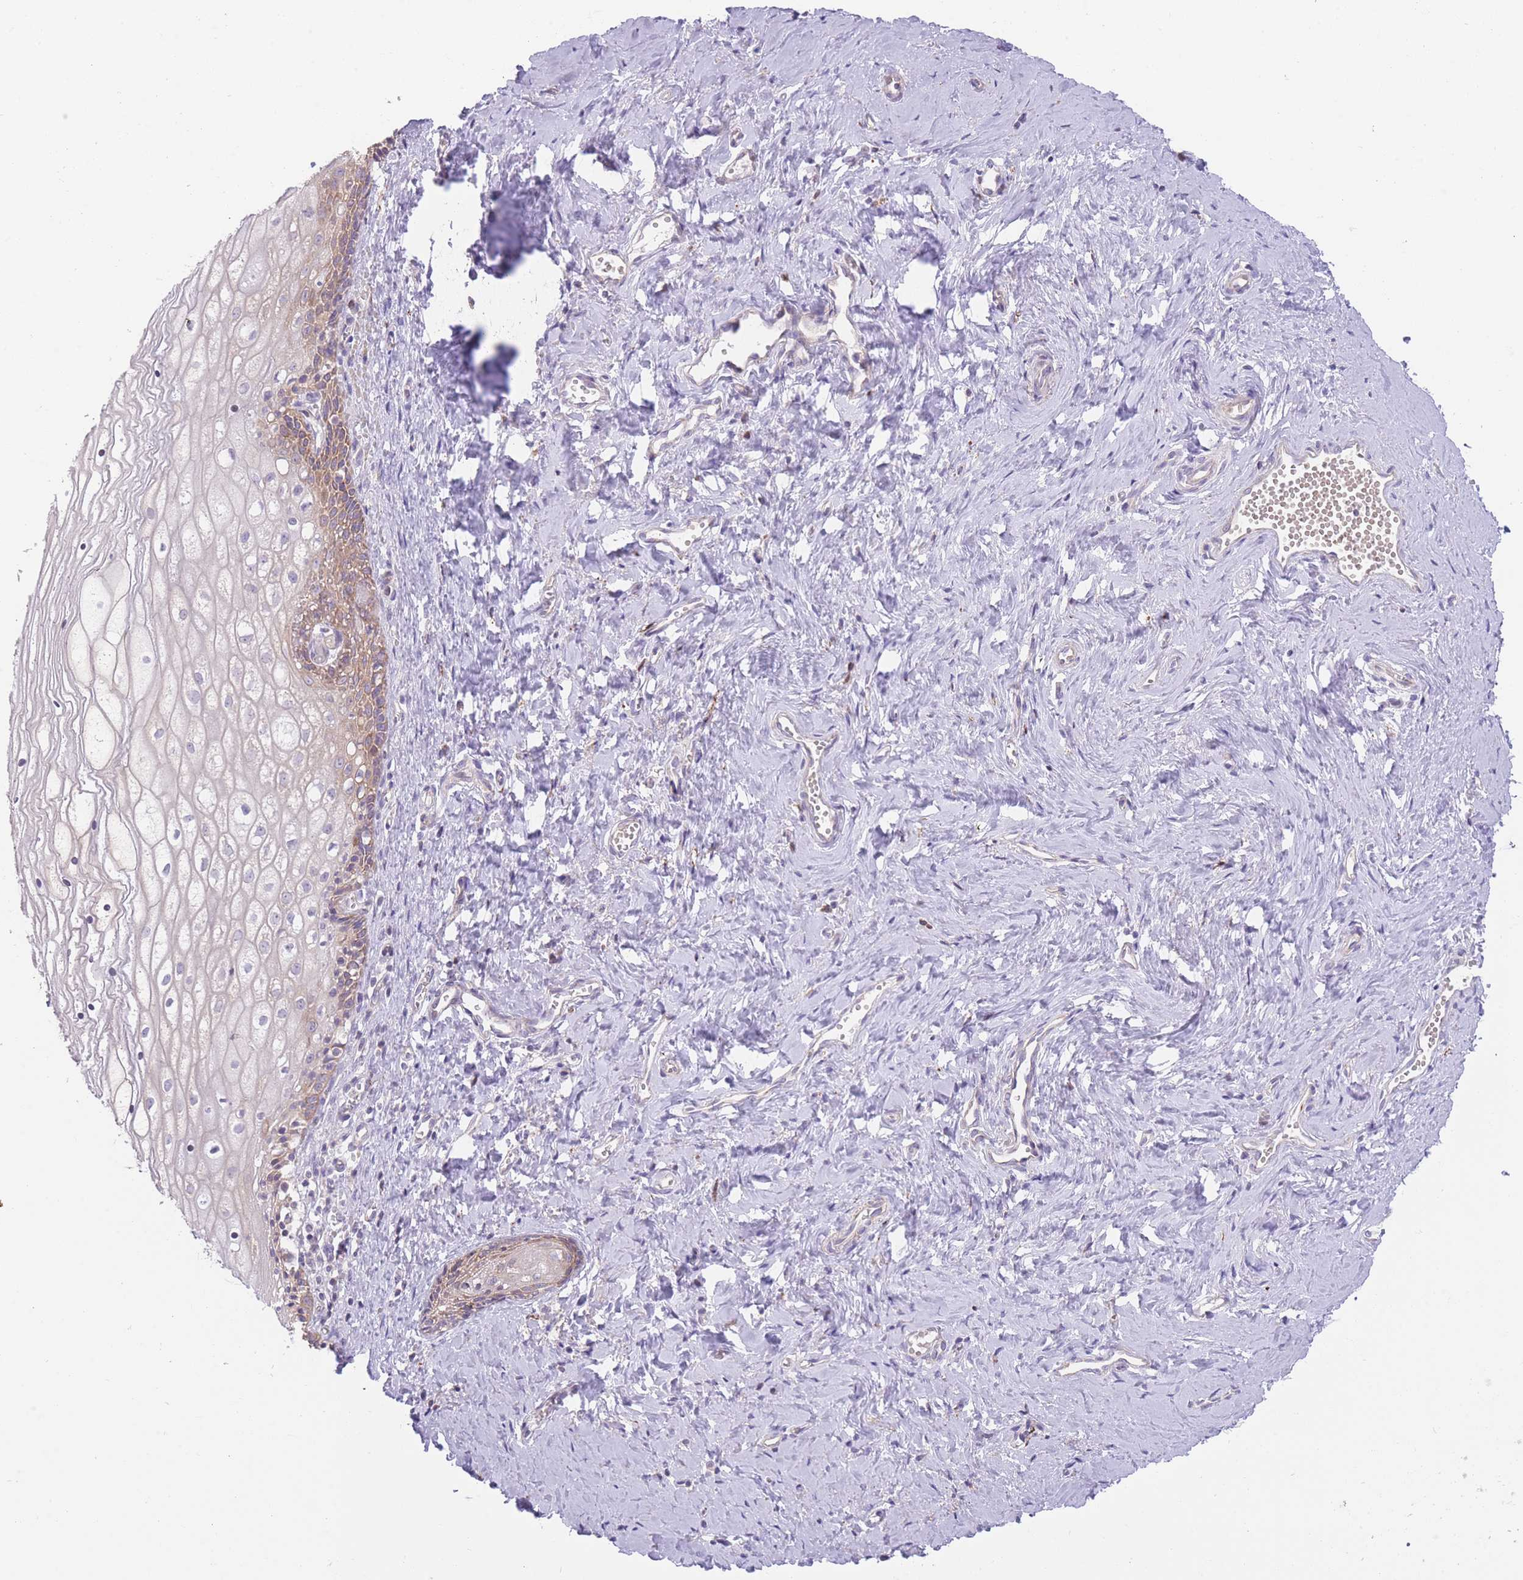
{"staining": {"intensity": "moderate", "quantity": "25%-75%", "location": "cytoplasmic/membranous"}, "tissue": "vagina", "cell_type": "Squamous epithelial cells", "image_type": "normal", "snomed": [{"axis": "morphology", "description": "Normal tissue, NOS"}, {"axis": "topography", "description": "Vagina"}], "caption": "Immunohistochemistry (IHC) photomicrograph of normal human vagina stained for a protein (brown), which exhibits medium levels of moderate cytoplasmic/membranous staining in about 25%-75% of squamous epithelial cells.", "gene": "BOLA2B", "patient": {"sex": "female", "age": 59}}